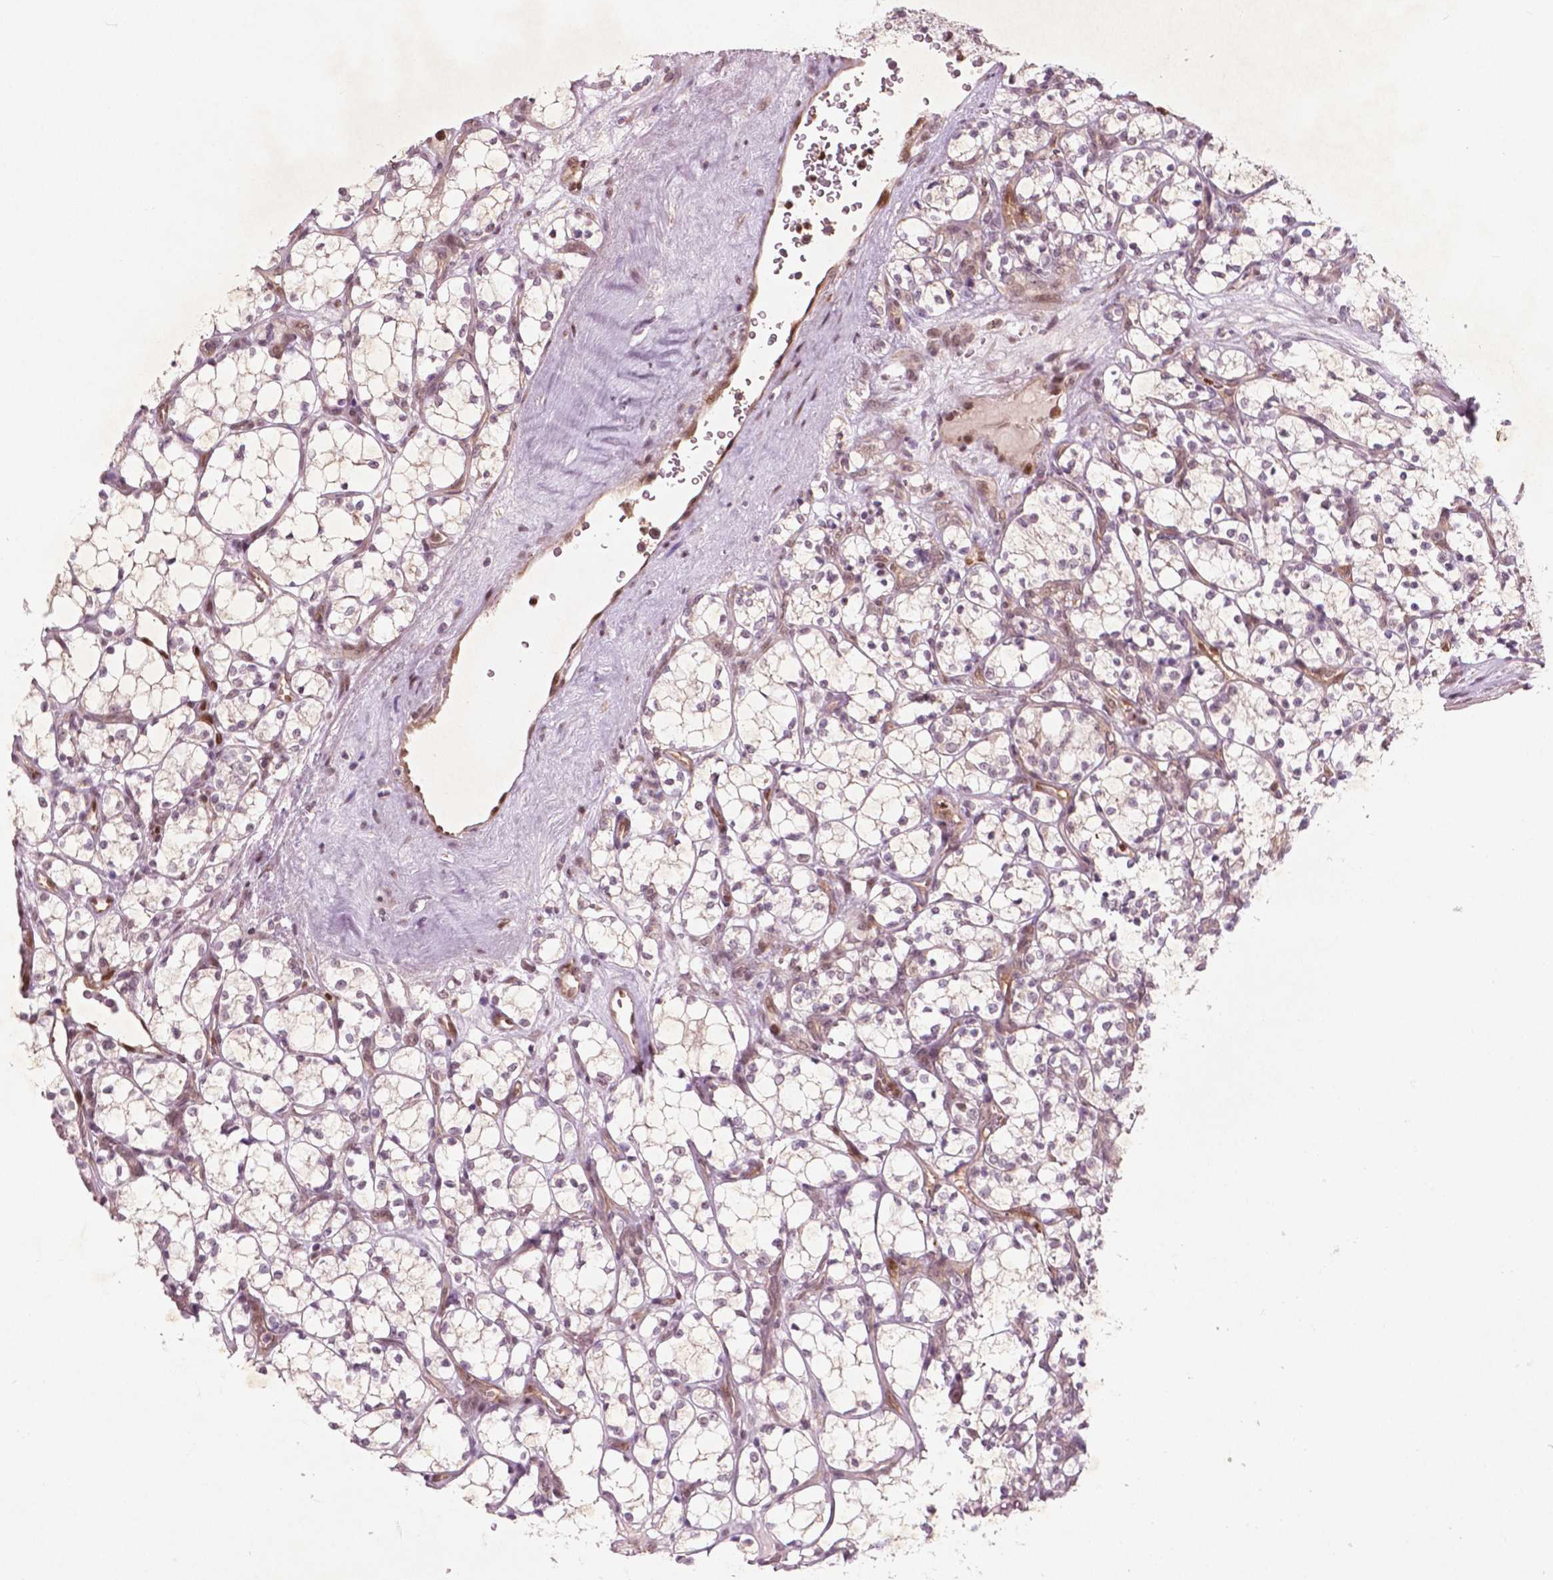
{"staining": {"intensity": "negative", "quantity": "none", "location": "none"}, "tissue": "renal cancer", "cell_type": "Tumor cells", "image_type": "cancer", "snomed": [{"axis": "morphology", "description": "Adenocarcinoma, NOS"}, {"axis": "topography", "description": "Kidney"}], "caption": "Micrograph shows no significant protein positivity in tumor cells of adenocarcinoma (renal).", "gene": "NFAT5", "patient": {"sex": "female", "age": 69}}